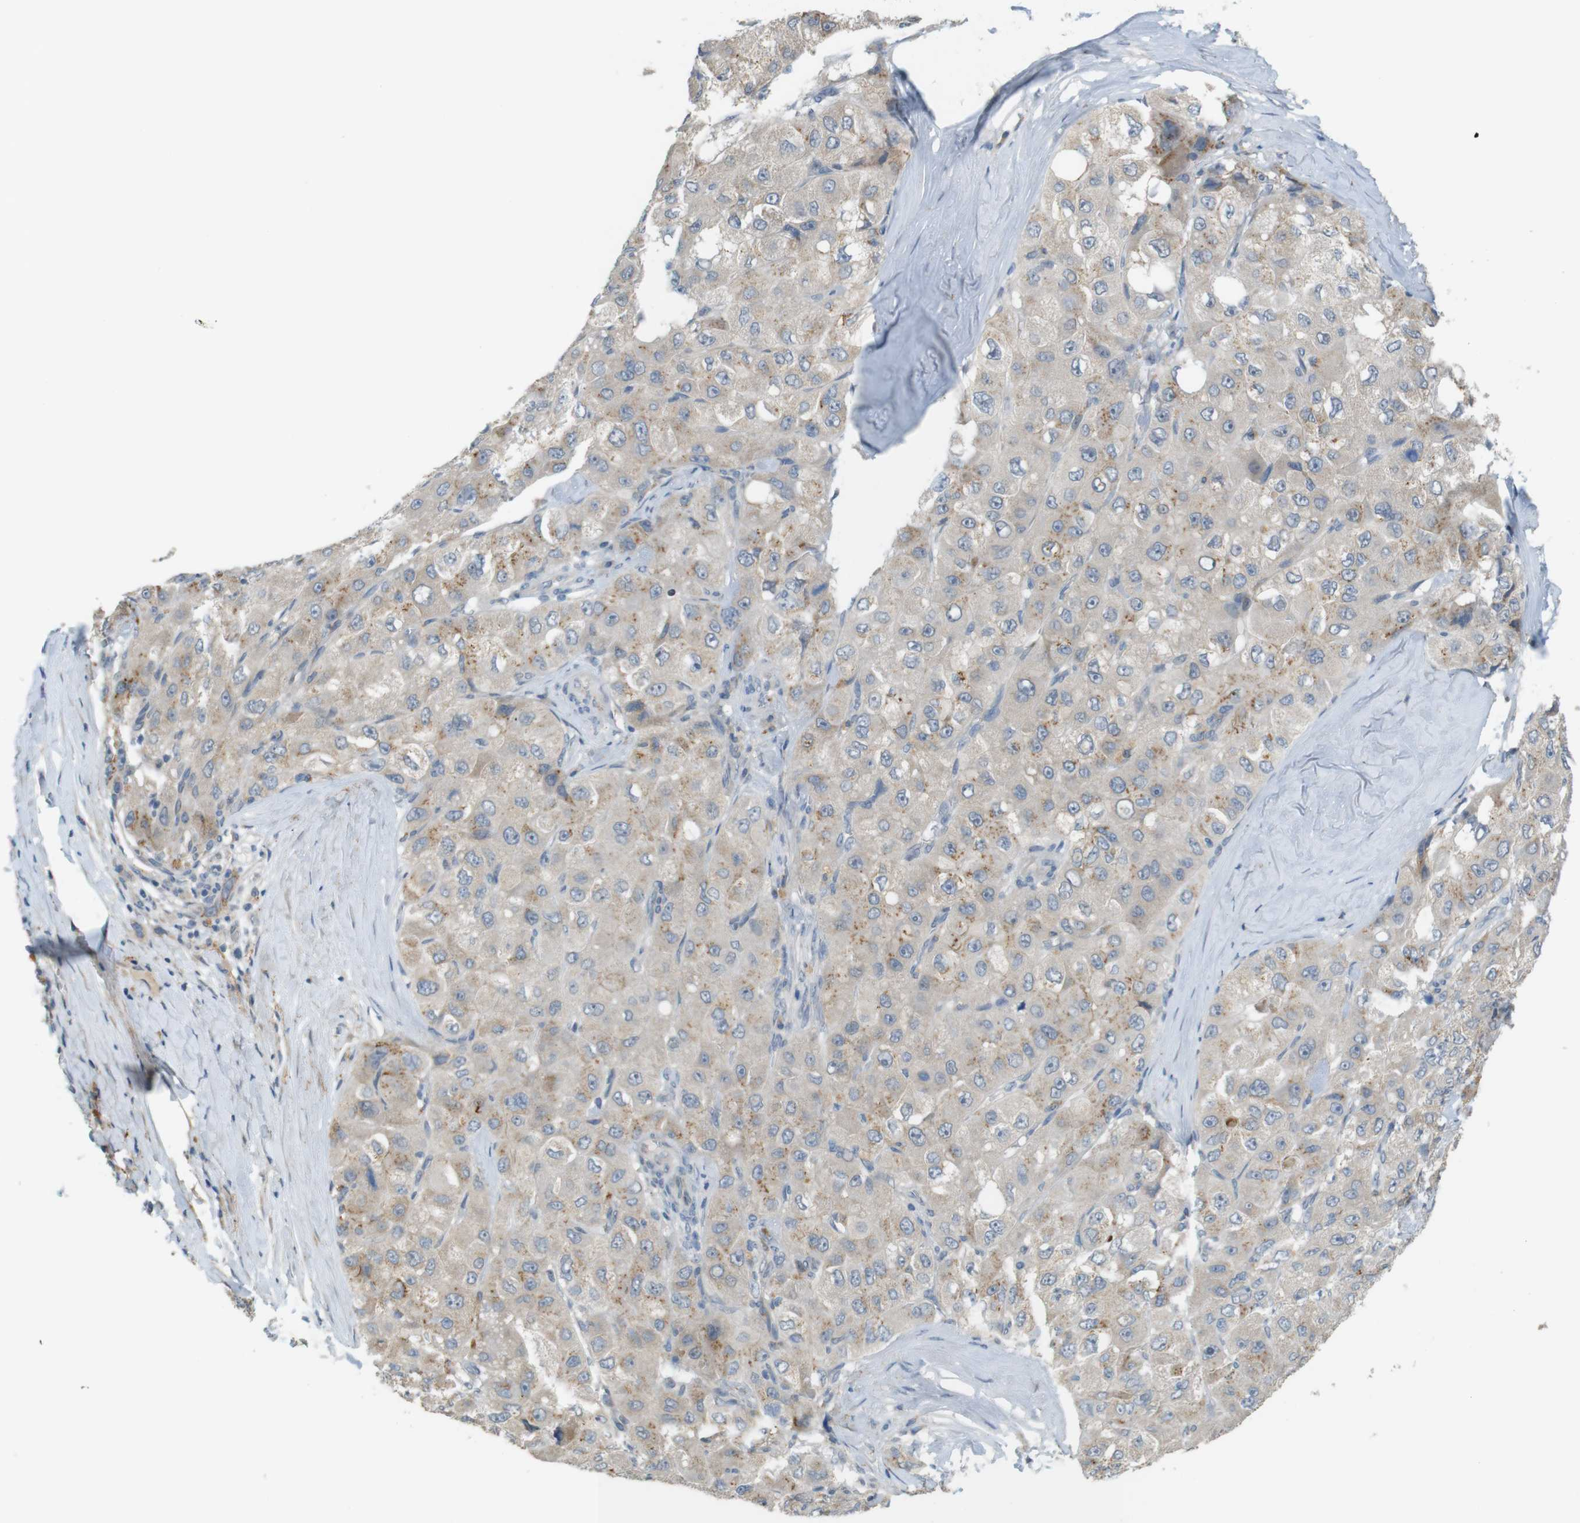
{"staining": {"intensity": "weak", "quantity": ">75%", "location": "cytoplasmic/membranous"}, "tissue": "liver cancer", "cell_type": "Tumor cells", "image_type": "cancer", "snomed": [{"axis": "morphology", "description": "Carcinoma, Hepatocellular, NOS"}, {"axis": "topography", "description": "Liver"}], "caption": "Weak cytoplasmic/membranous expression is identified in approximately >75% of tumor cells in liver cancer.", "gene": "UGT8", "patient": {"sex": "male", "age": 80}}